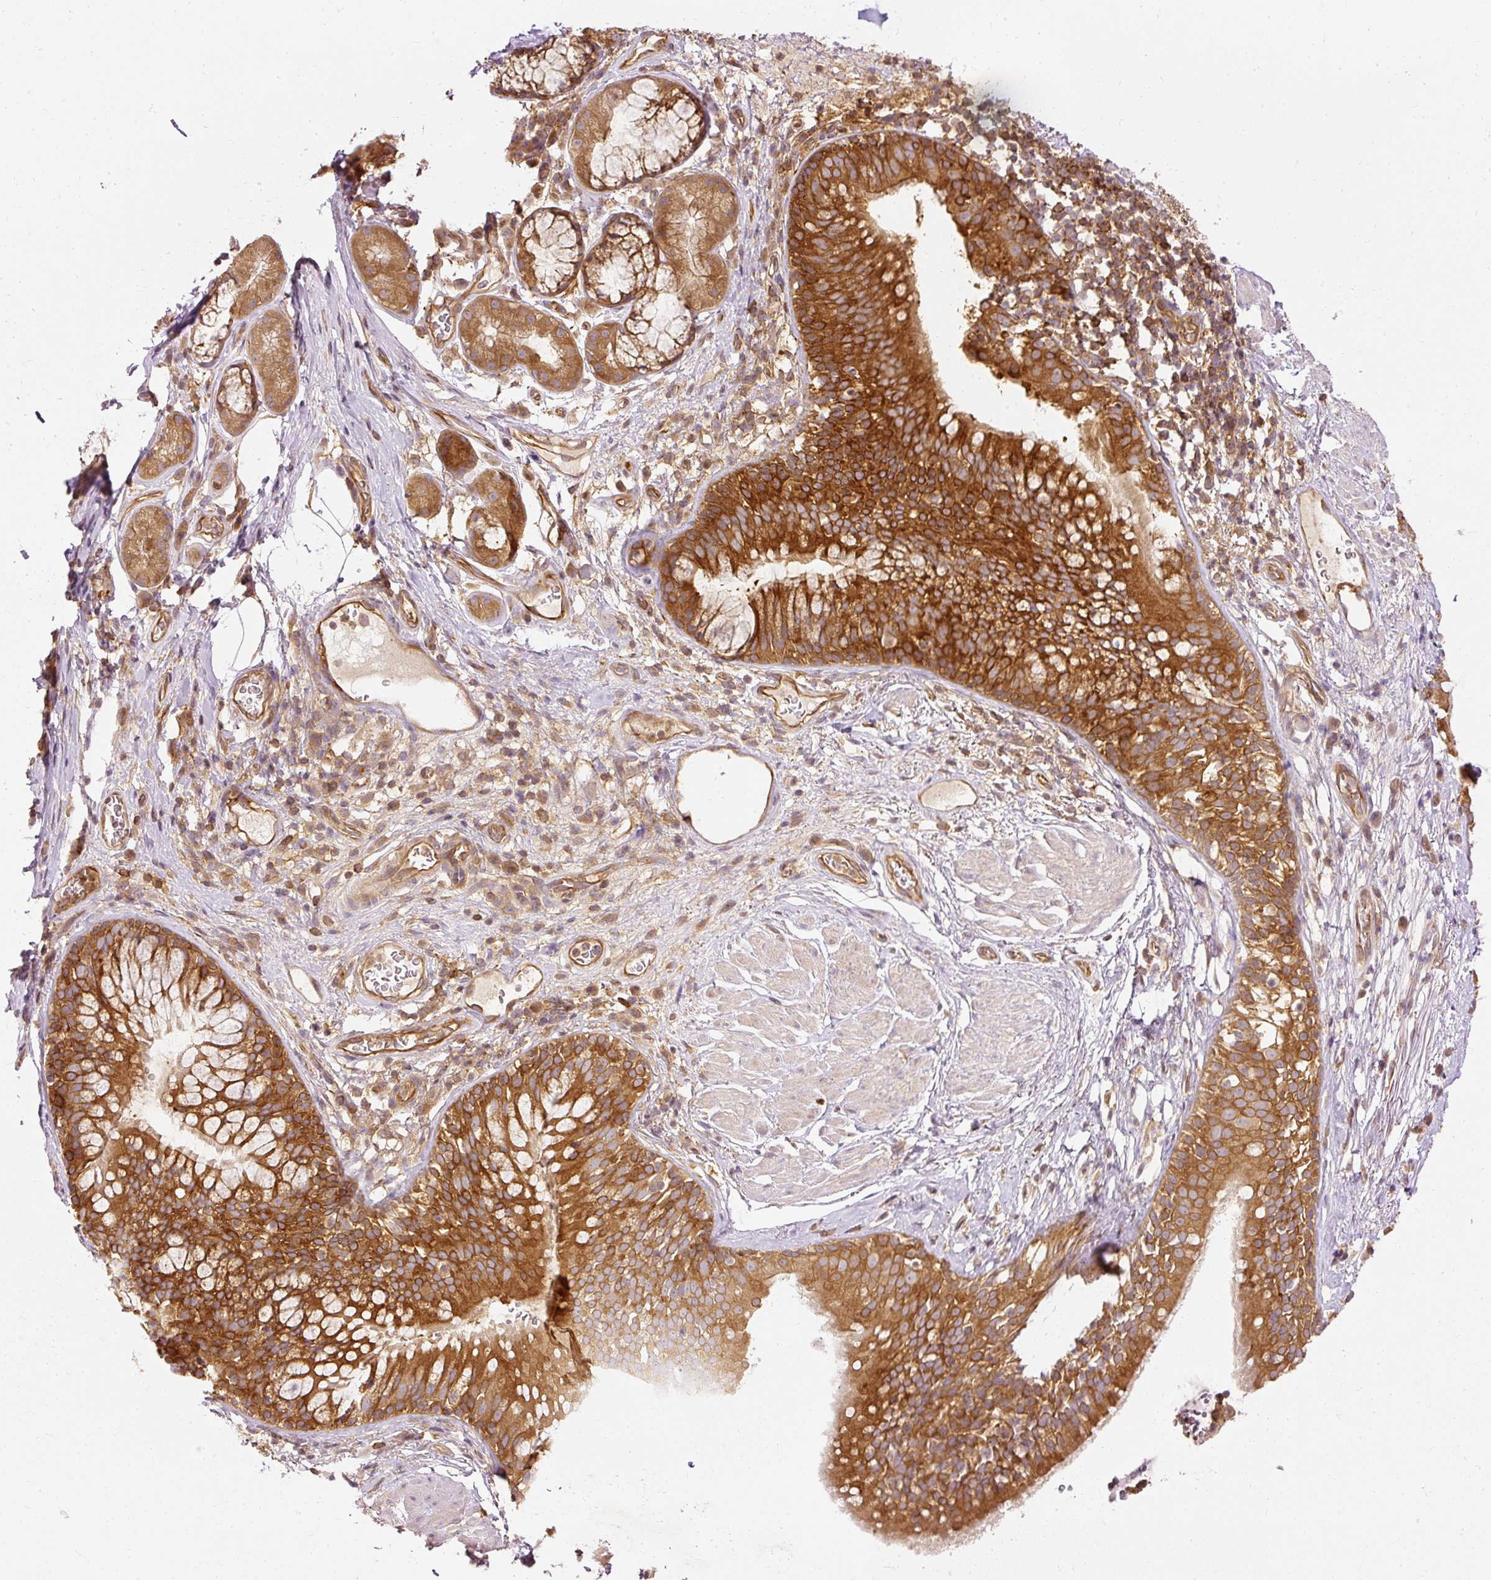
{"staining": {"intensity": "weak", "quantity": ">75%", "location": "cytoplasmic/membranous"}, "tissue": "adipose tissue", "cell_type": "Adipocytes", "image_type": "normal", "snomed": [{"axis": "morphology", "description": "Normal tissue, NOS"}, {"axis": "topography", "description": "Cartilage tissue"}, {"axis": "topography", "description": "Bronchus"}], "caption": "Immunohistochemical staining of normal adipose tissue displays low levels of weak cytoplasmic/membranous staining in about >75% of adipocytes.", "gene": "ARMH3", "patient": {"sex": "male", "age": 58}}